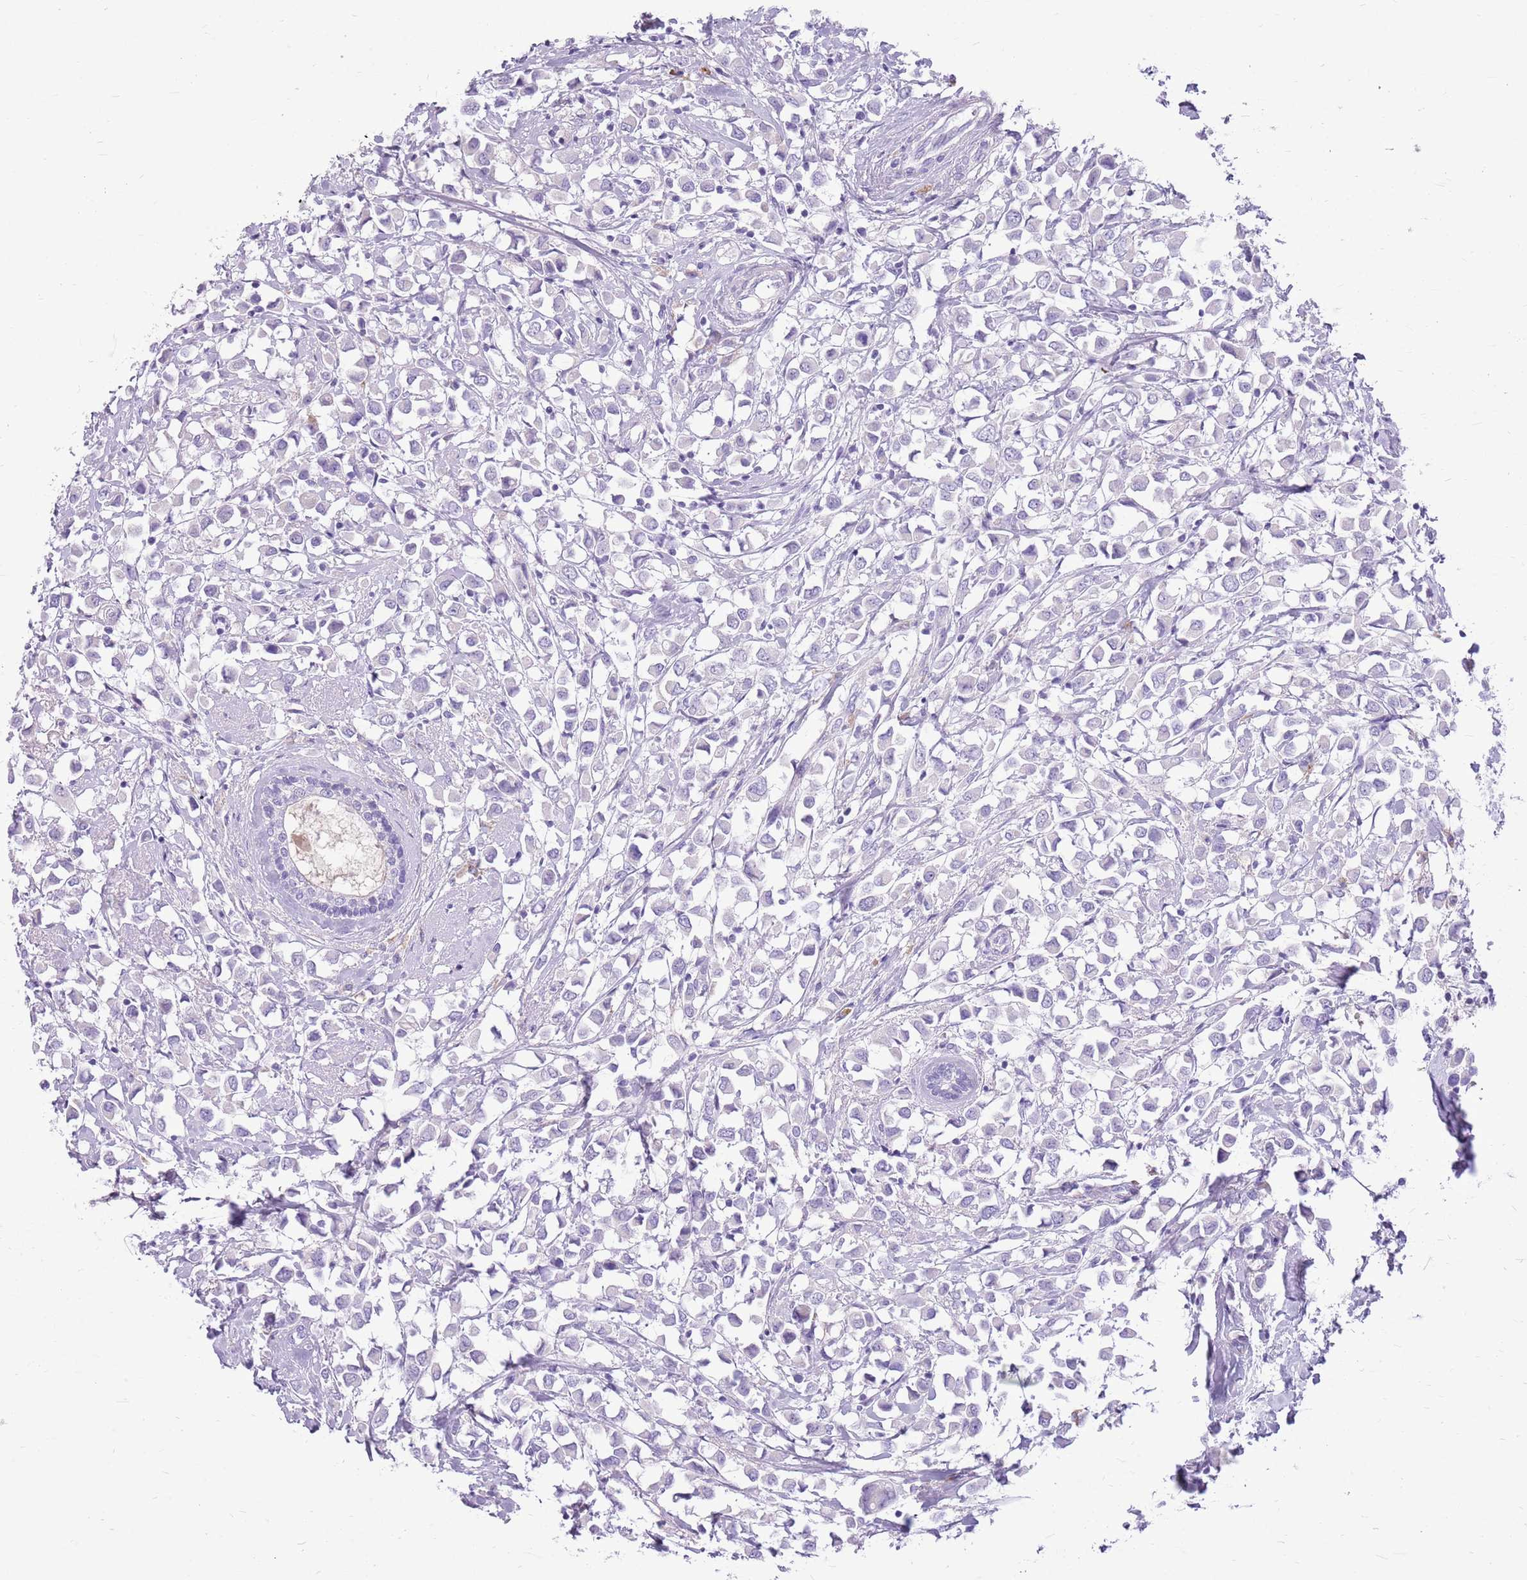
{"staining": {"intensity": "negative", "quantity": "none", "location": "none"}, "tissue": "breast cancer", "cell_type": "Tumor cells", "image_type": "cancer", "snomed": [{"axis": "morphology", "description": "Duct carcinoma"}, {"axis": "topography", "description": "Breast"}], "caption": "Immunohistochemical staining of human breast cancer (invasive ductal carcinoma) reveals no significant expression in tumor cells.", "gene": "ZNF425", "patient": {"sex": "female", "age": 61}}